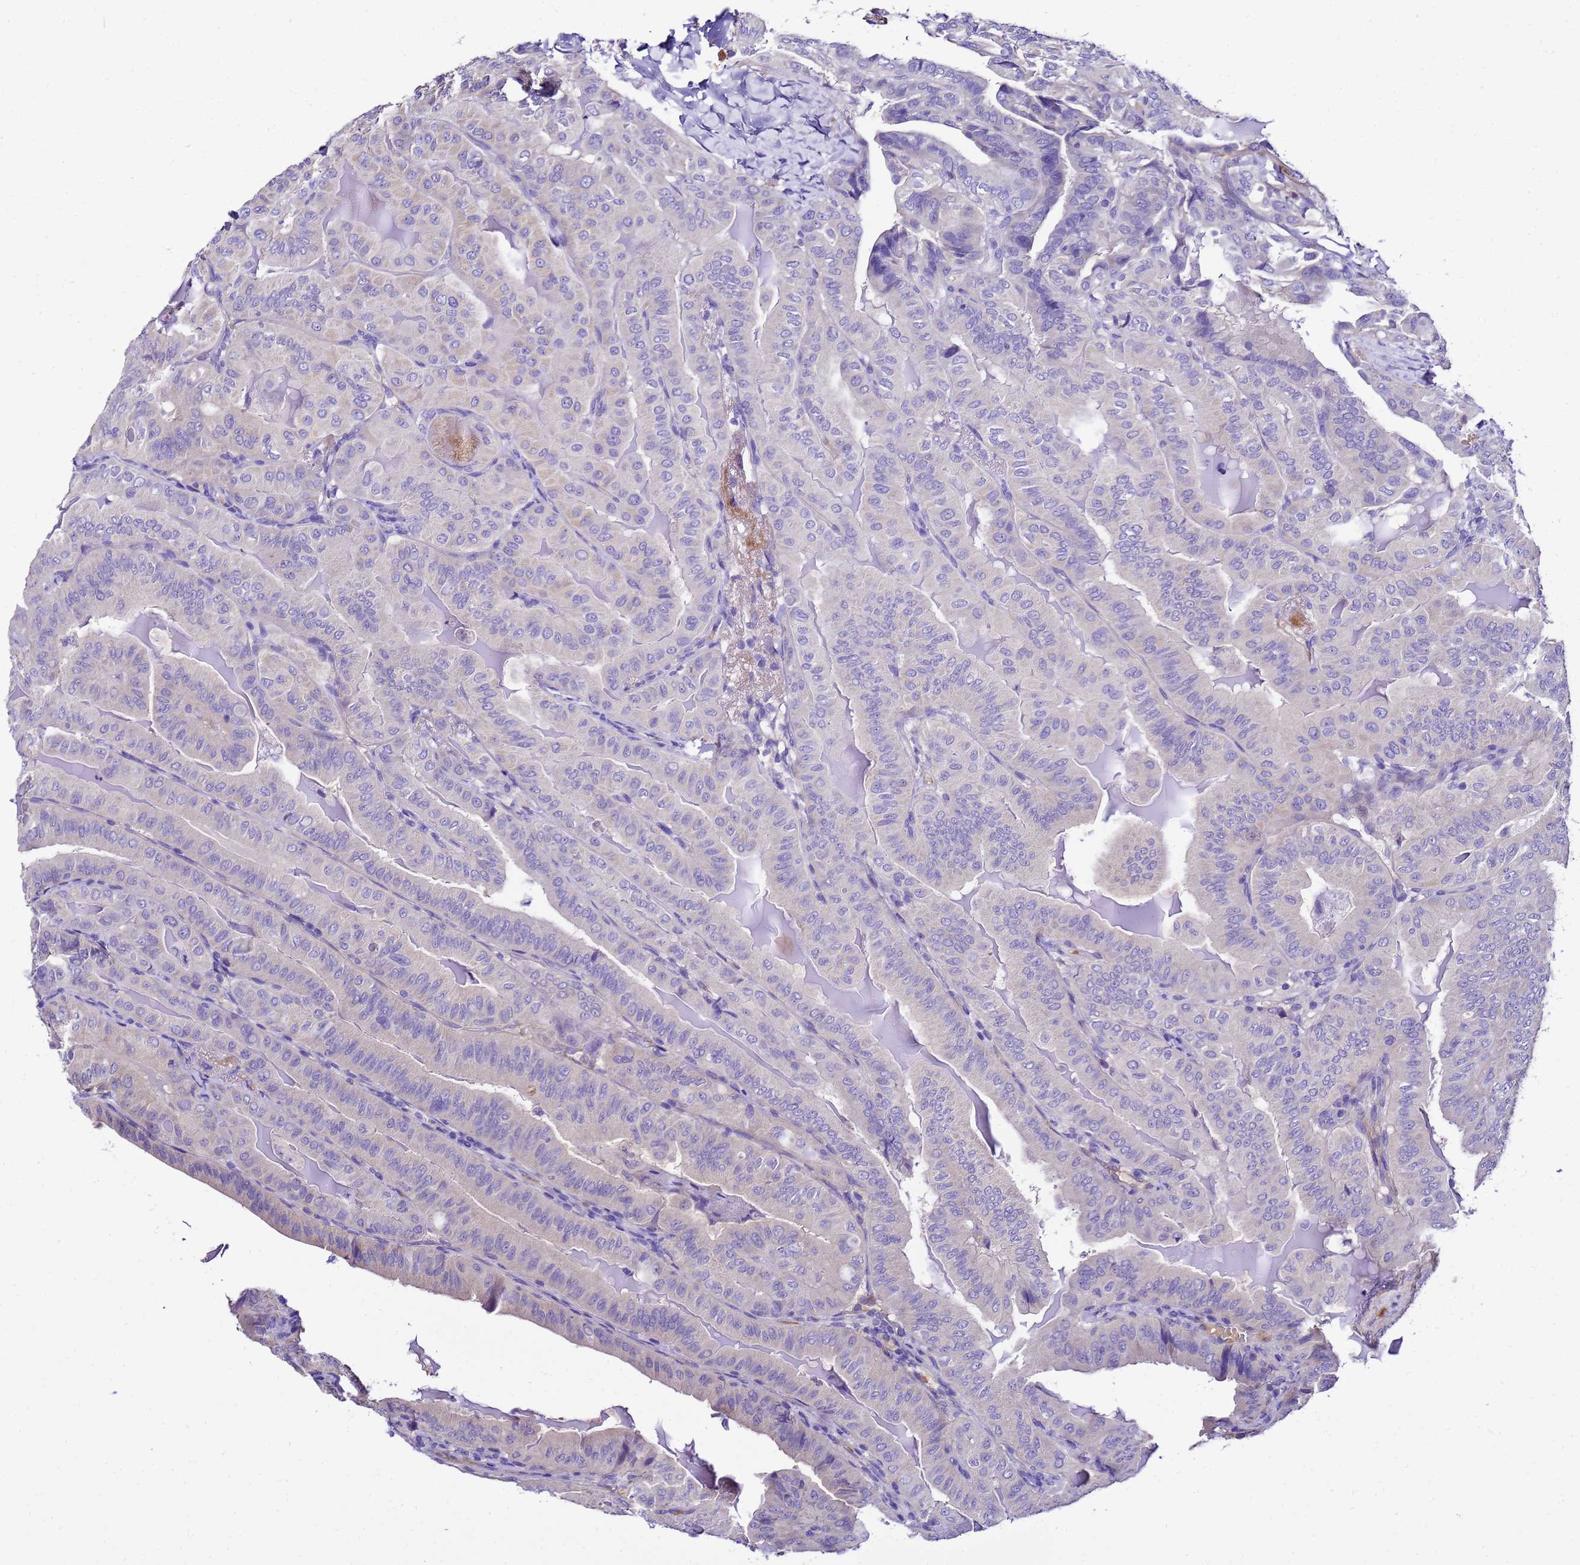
{"staining": {"intensity": "negative", "quantity": "none", "location": "none"}, "tissue": "thyroid cancer", "cell_type": "Tumor cells", "image_type": "cancer", "snomed": [{"axis": "morphology", "description": "Papillary adenocarcinoma, NOS"}, {"axis": "topography", "description": "Thyroid gland"}], "caption": "Immunohistochemistry (IHC) of human thyroid cancer (papillary adenocarcinoma) shows no expression in tumor cells.", "gene": "UGT2A1", "patient": {"sex": "female", "age": 68}}